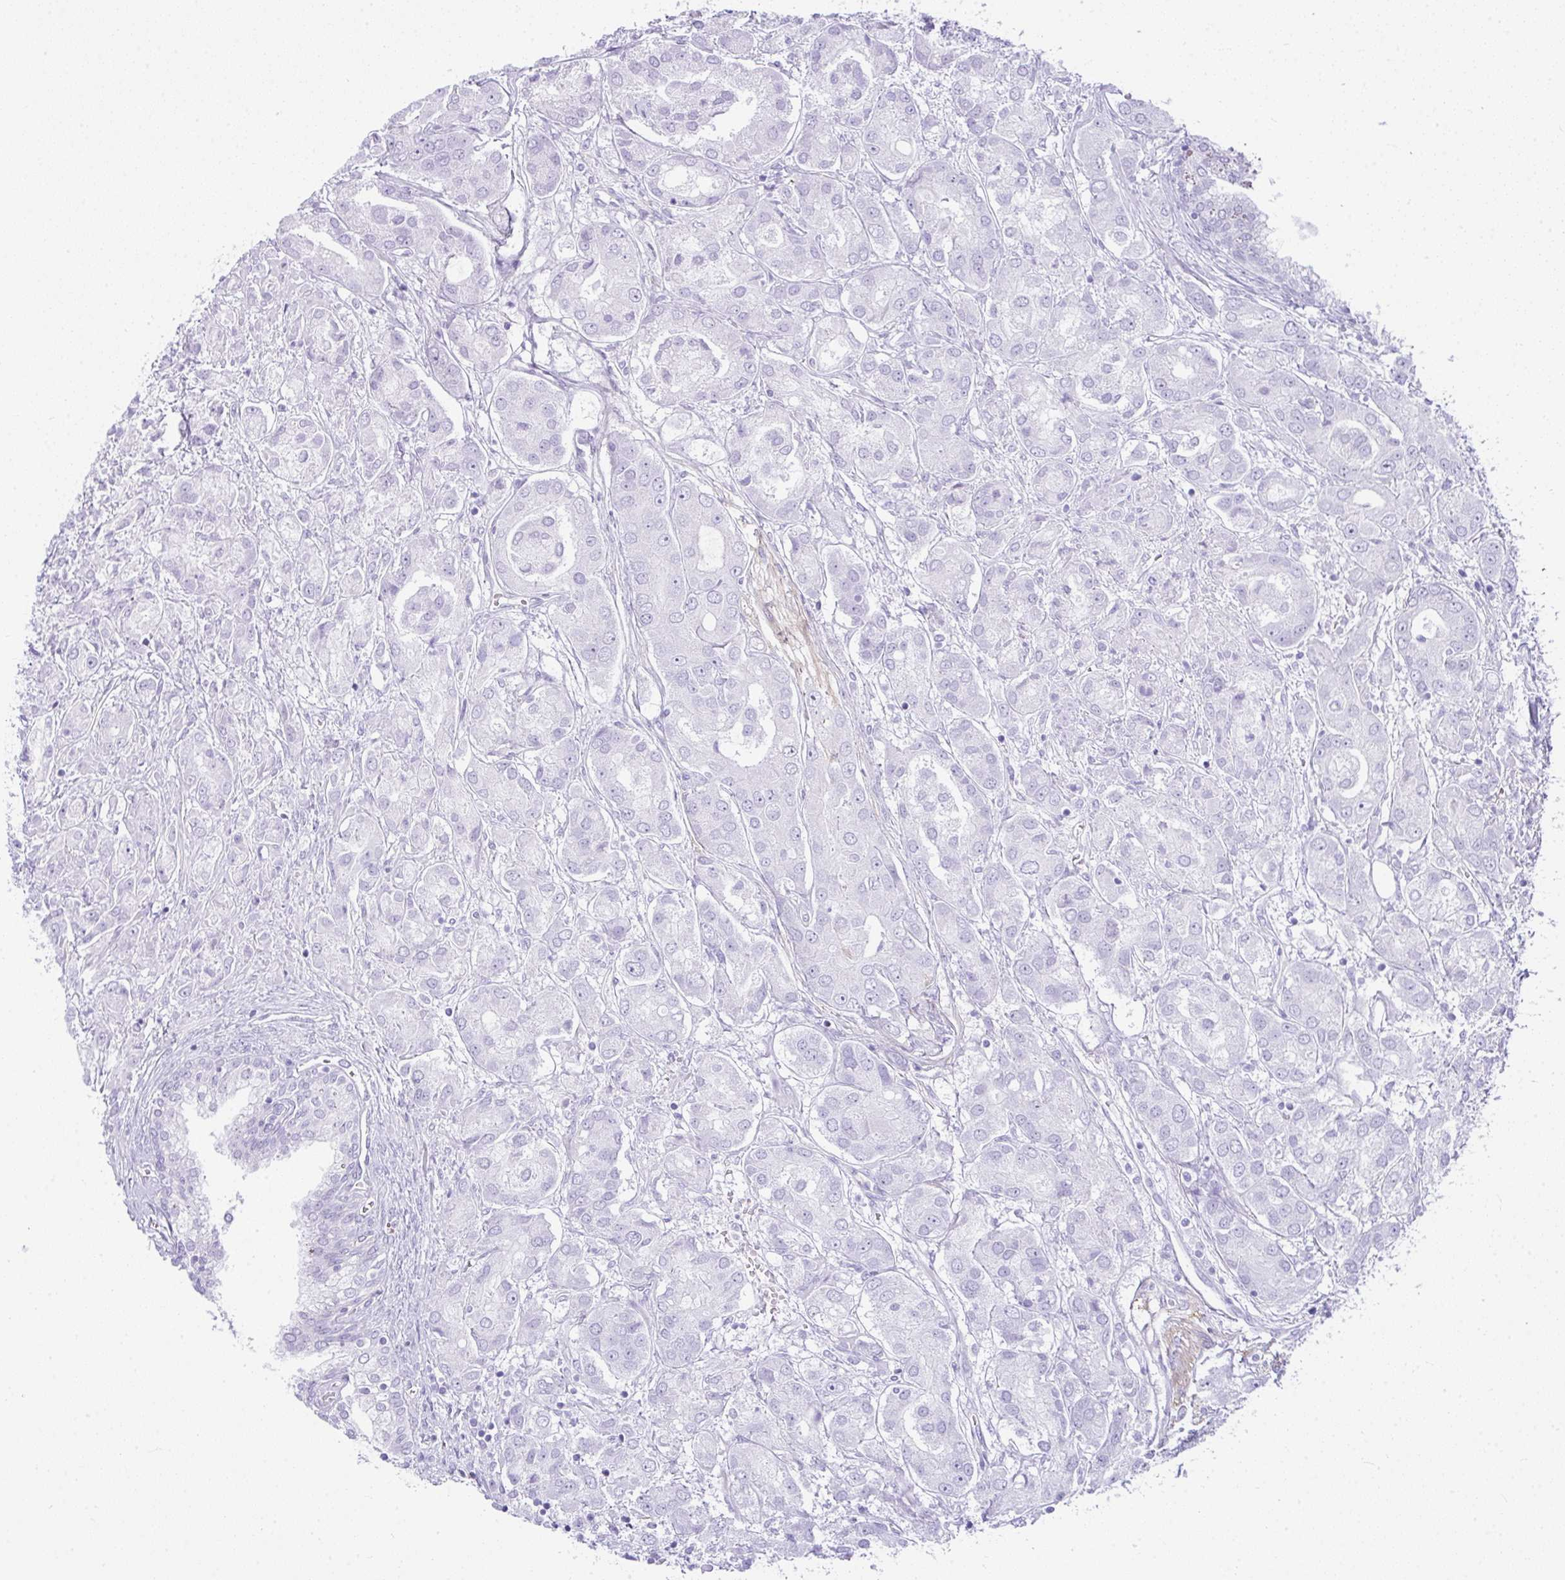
{"staining": {"intensity": "negative", "quantity": "none", "location": "none"}, "tissue": "prostate cancer", "cell_type": "Tumor cells", "image_type": "cancer", "snomed": [{"axis": "morphology", "description": "Adenocarcinoma, High grade"}, {"axis": "topography", "description": "Prostate"}], "caption": "IHC photomicrograph of prostate cancer stained for a protein (brown), which shows no expression in tumor cells. The staining is performed using DAB brown chromogen with nuclei counter-stained in using hematoxylin.", "gene": "RASL10A", "patient": {"sex": "male", "age": 67}}